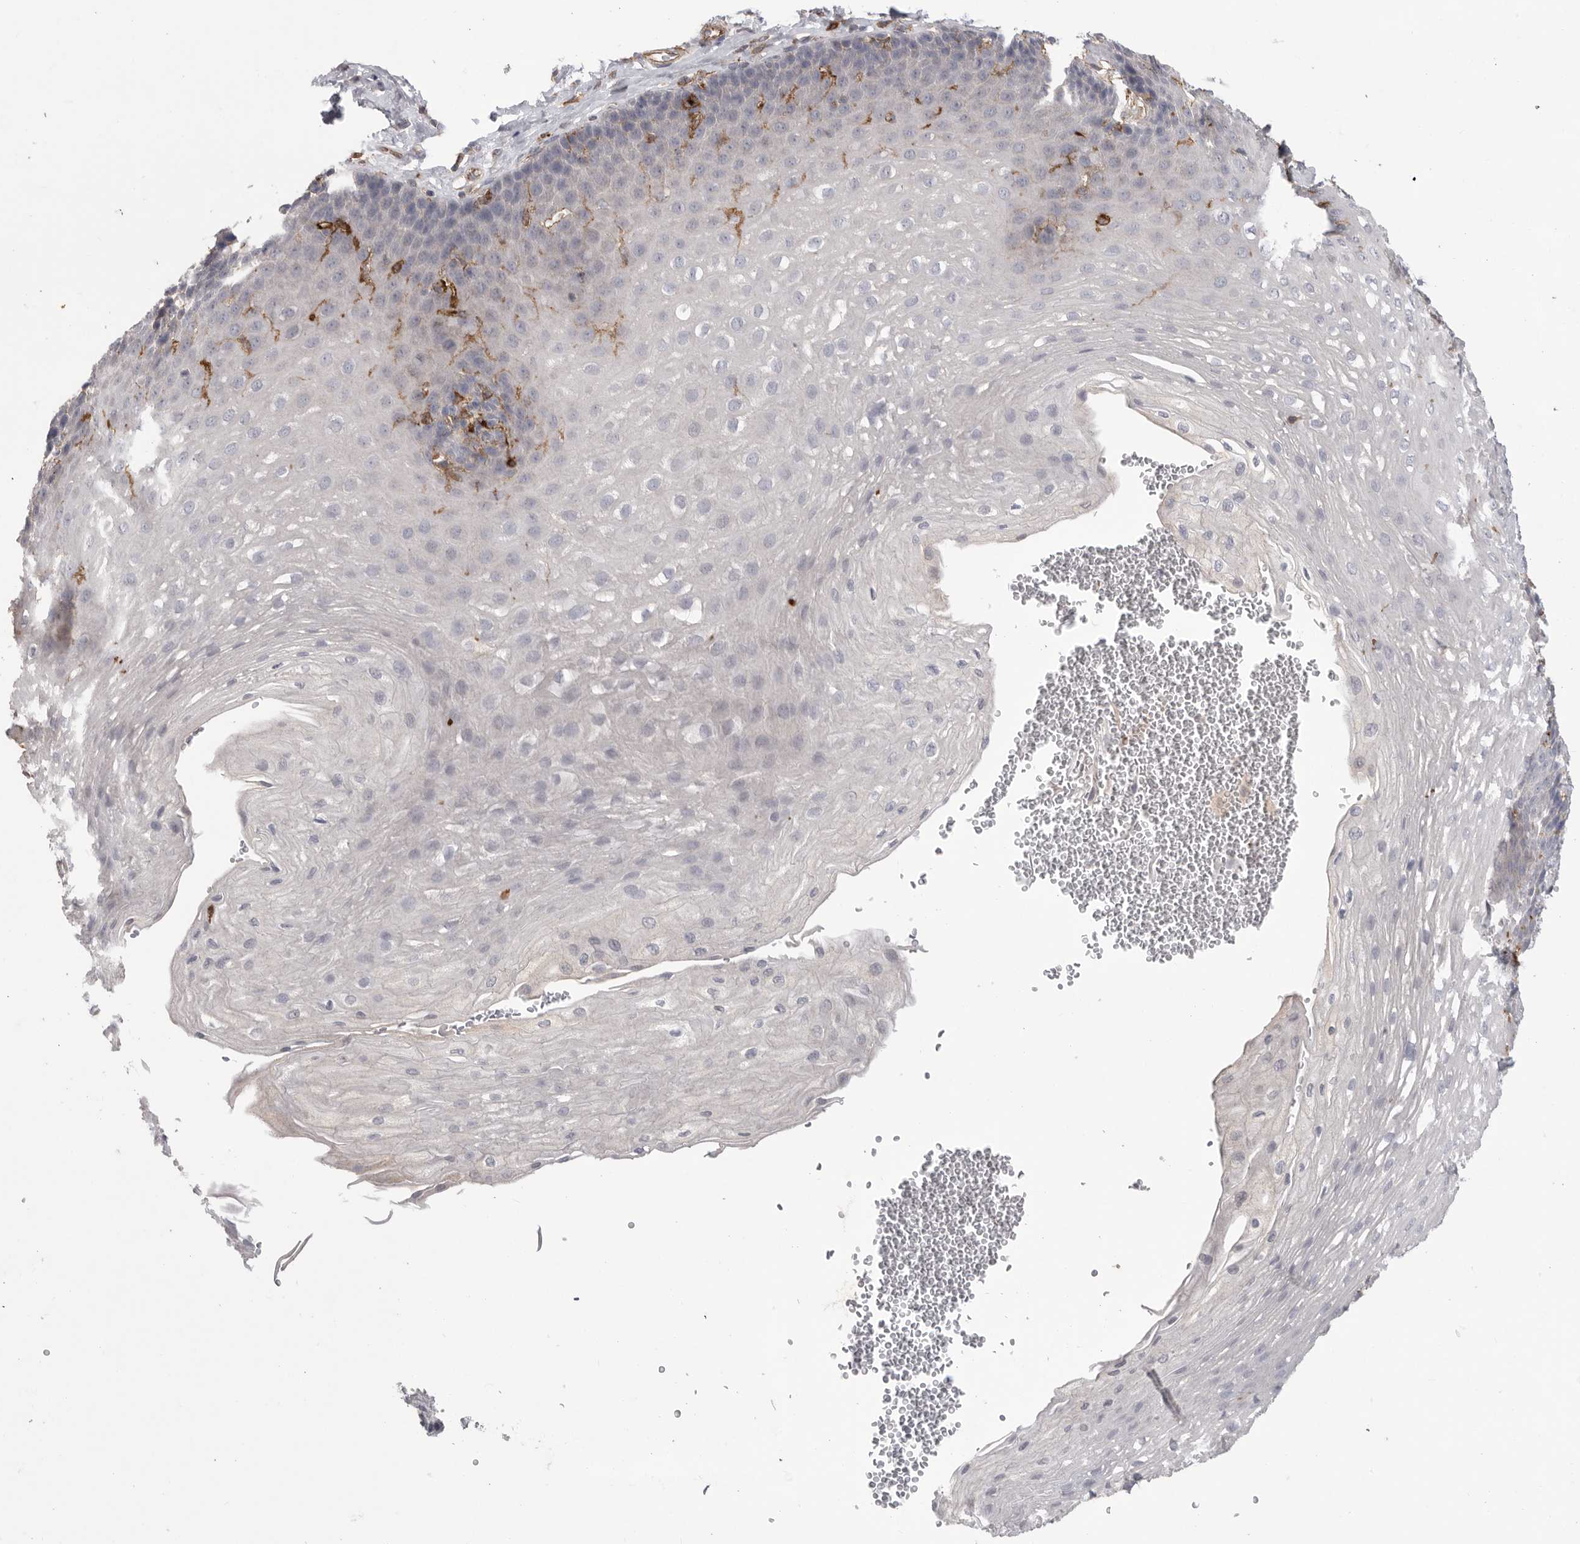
{"staining": {"intensity": "negative", "quantity": "none", "location": "none"}, "tissue": "esophagus", "cell_type": "Squamous epithelial cells", "image_type": "normal", "snomed": [{"axis": "morphology", "description": "Normal tissue, NOS"}, {"axis": "topography", "description": "Esophagus"}], "caption": "An IHC micrograph of normal esophagus is shown. There is no staining in squamous epithelial cells of esophagus. (DAB IHC with hematoxylin counter stain).", "gene": "SIGLEC10", "patient": {"sex": "female", "age": 66}}